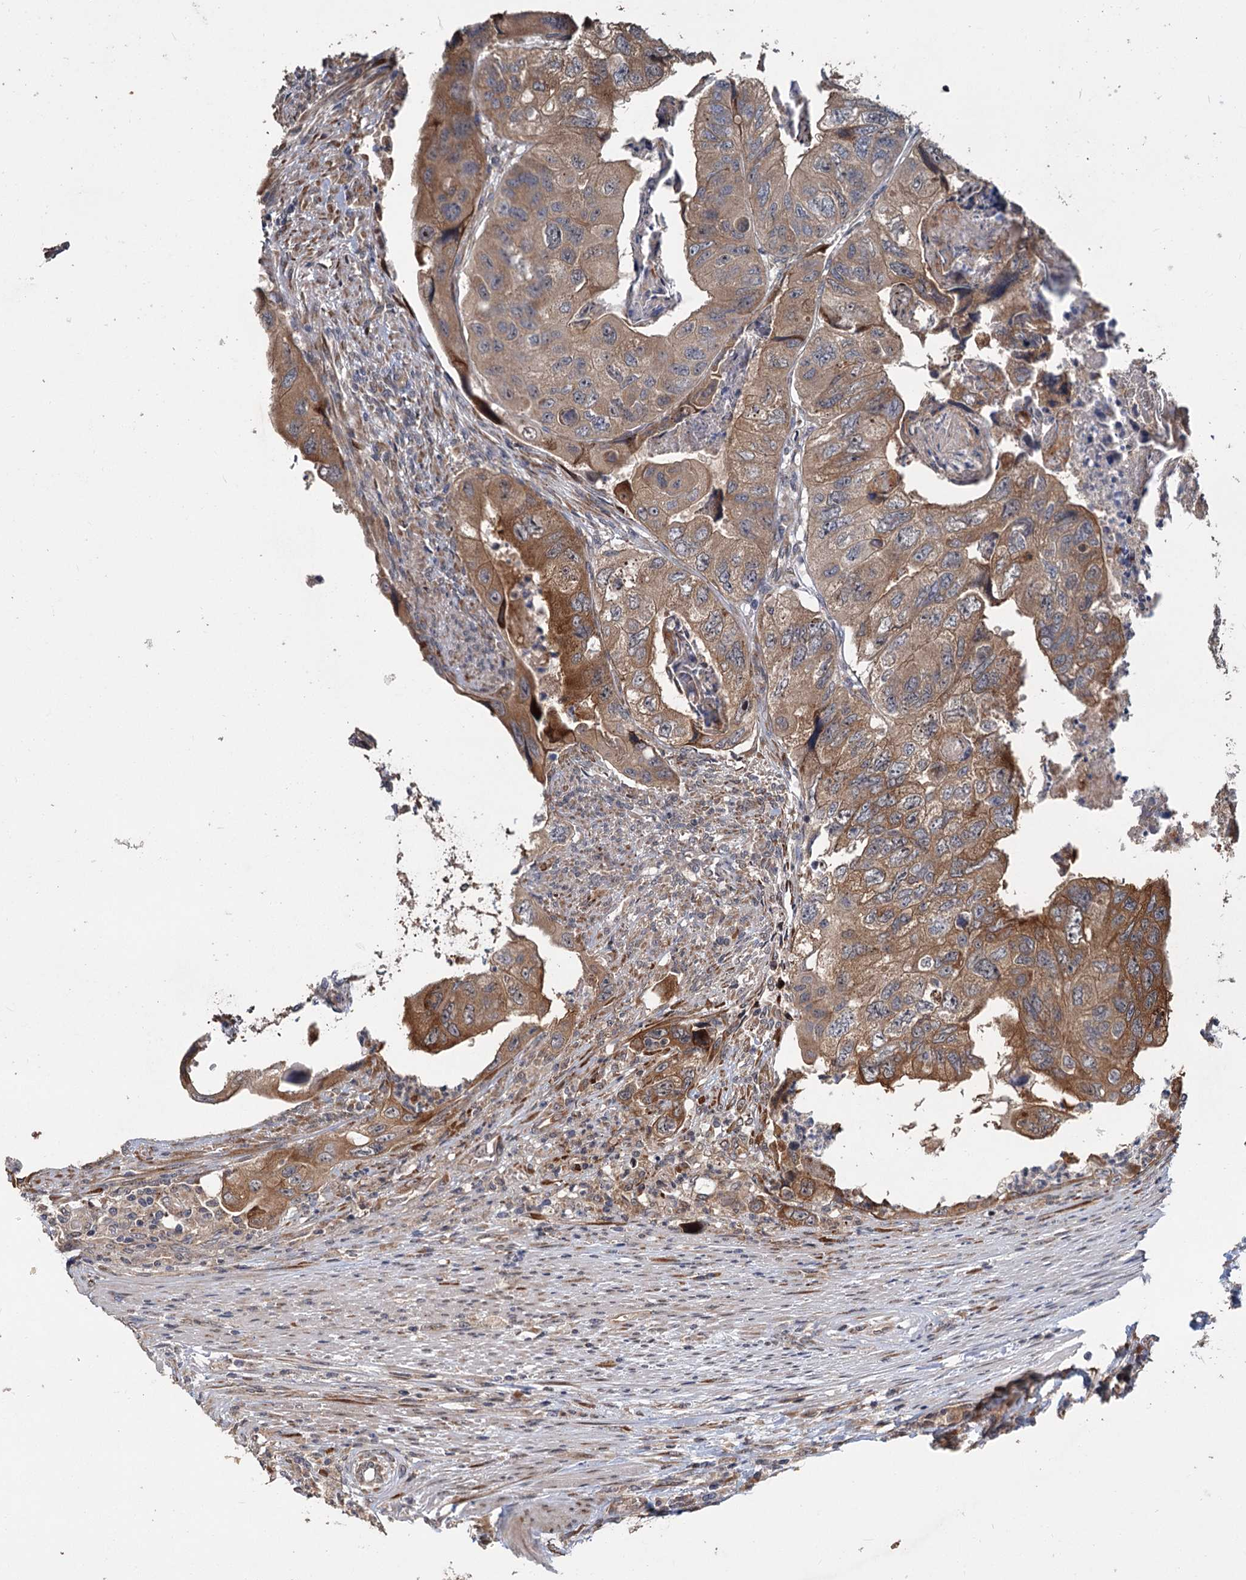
{"staining": {"intensity": "moderate", "quantity": ">75%", "location": "cytoplasmic/membranous"}, "tissue": "colorectal cancer", "cell_type": "Tumor cells", "image_type": "cancer", "snomed": [{"axis": "morphology", "description": "Adenocarcinoma, NOS"}, {"axis": "topography", "description": "Rectum"}], "caption": "Protein expression by IHC shows moderate cytoplasmic/membranous expression in about >75% of tumor cells in colorectal cancer (adenocarcinoma). Nuclei are stained in blue.", "gene": "KANSL2", "patient": {"sex": "male", "age": 63}}